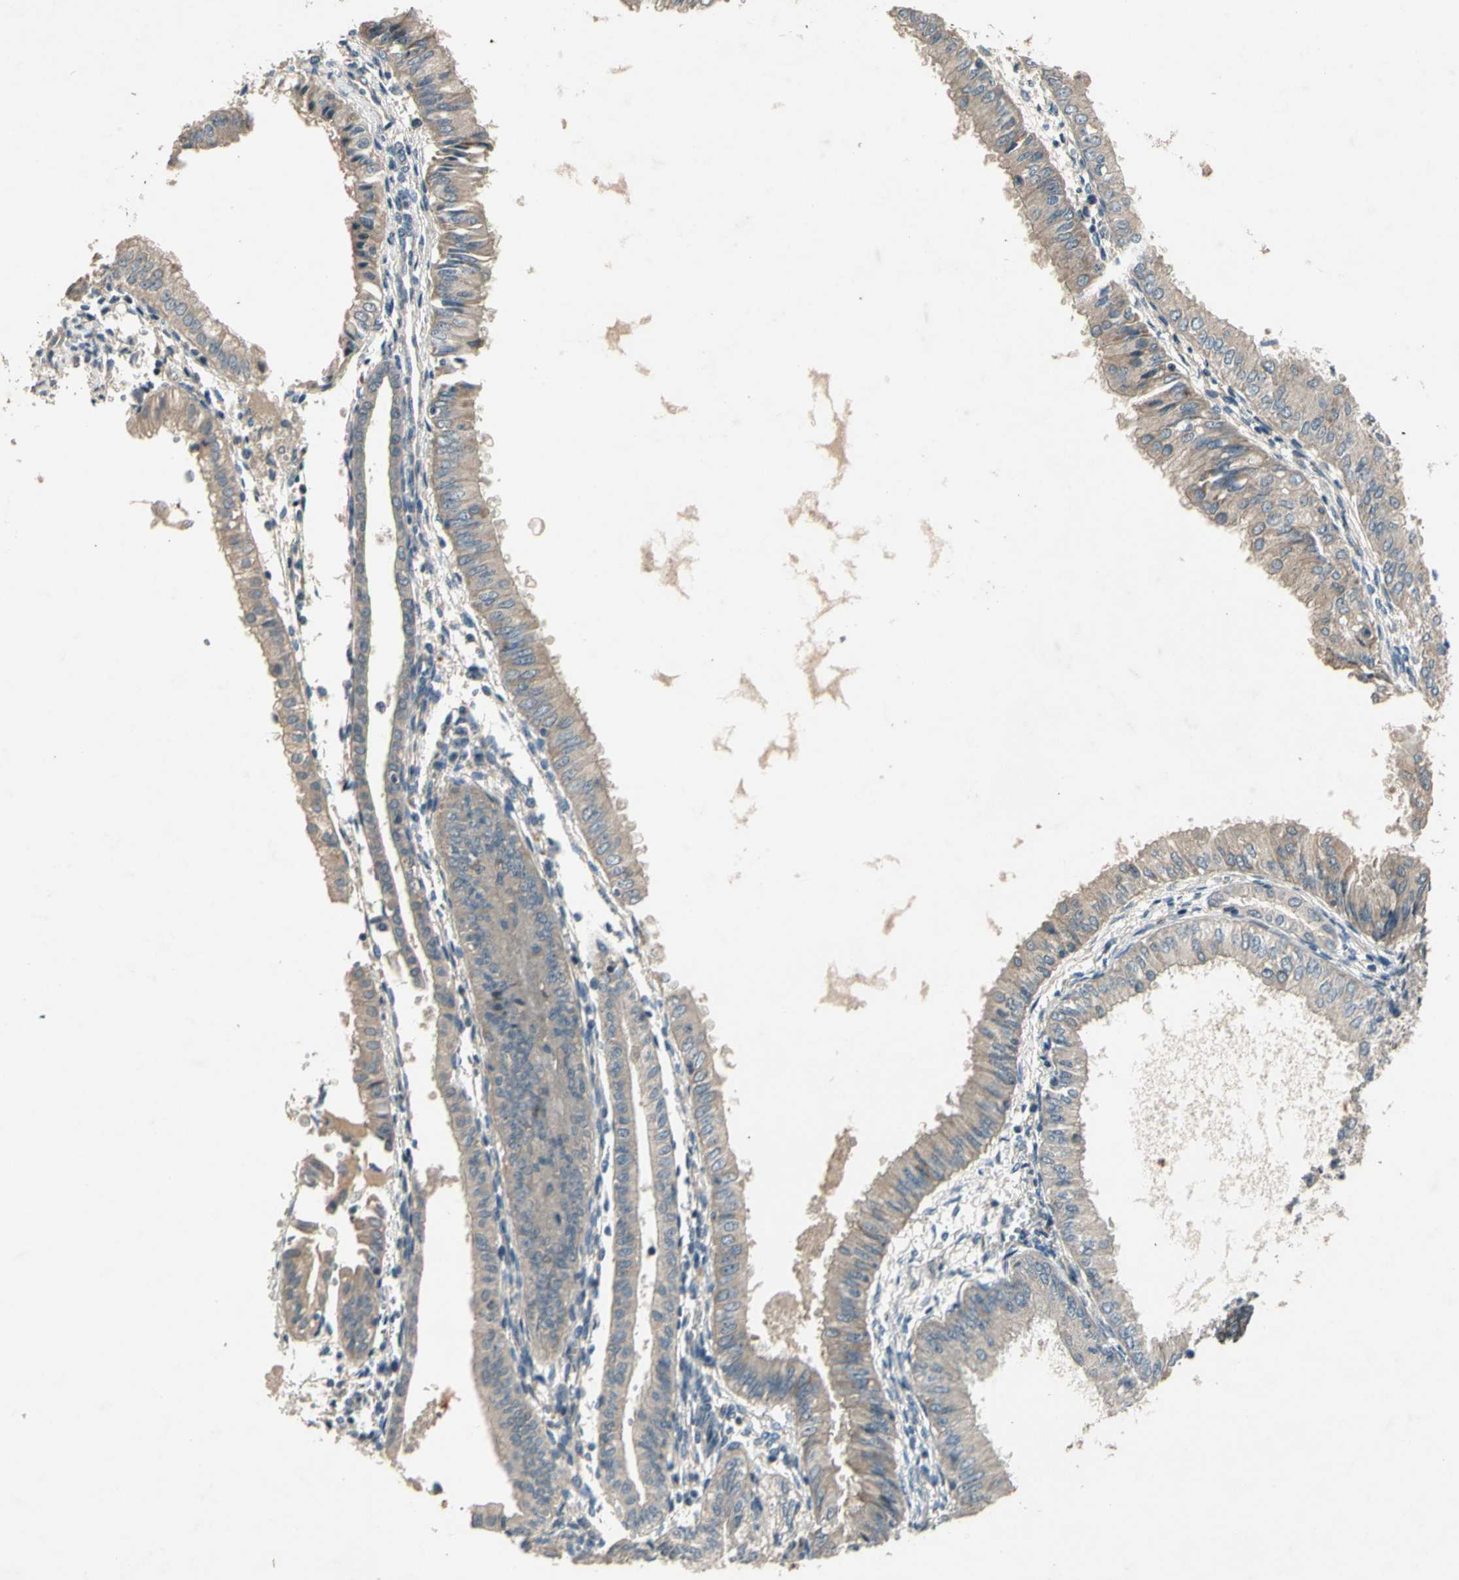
{"staining": {"intensity": "negative", "quantity": "none", "location": "none"}, "tissue": "endometrial cancer", "cell_type": "Tumor cells", "image_type": "cancer", "snomed": [{"axis": "morphology", "description": "Adenocarcinoma, NOS"}, {"axis": "topography", "description": "Endometrium"}], "caption": "High magnification brightfield microscopy of endometrial adenocarcinoma stained with DAB (brown) and counterstained with hematoxylin (blue): tumor cells show no significant positivity.", "gene": "ALKBH3", "patient": {"sex": "female", "age": 53}}